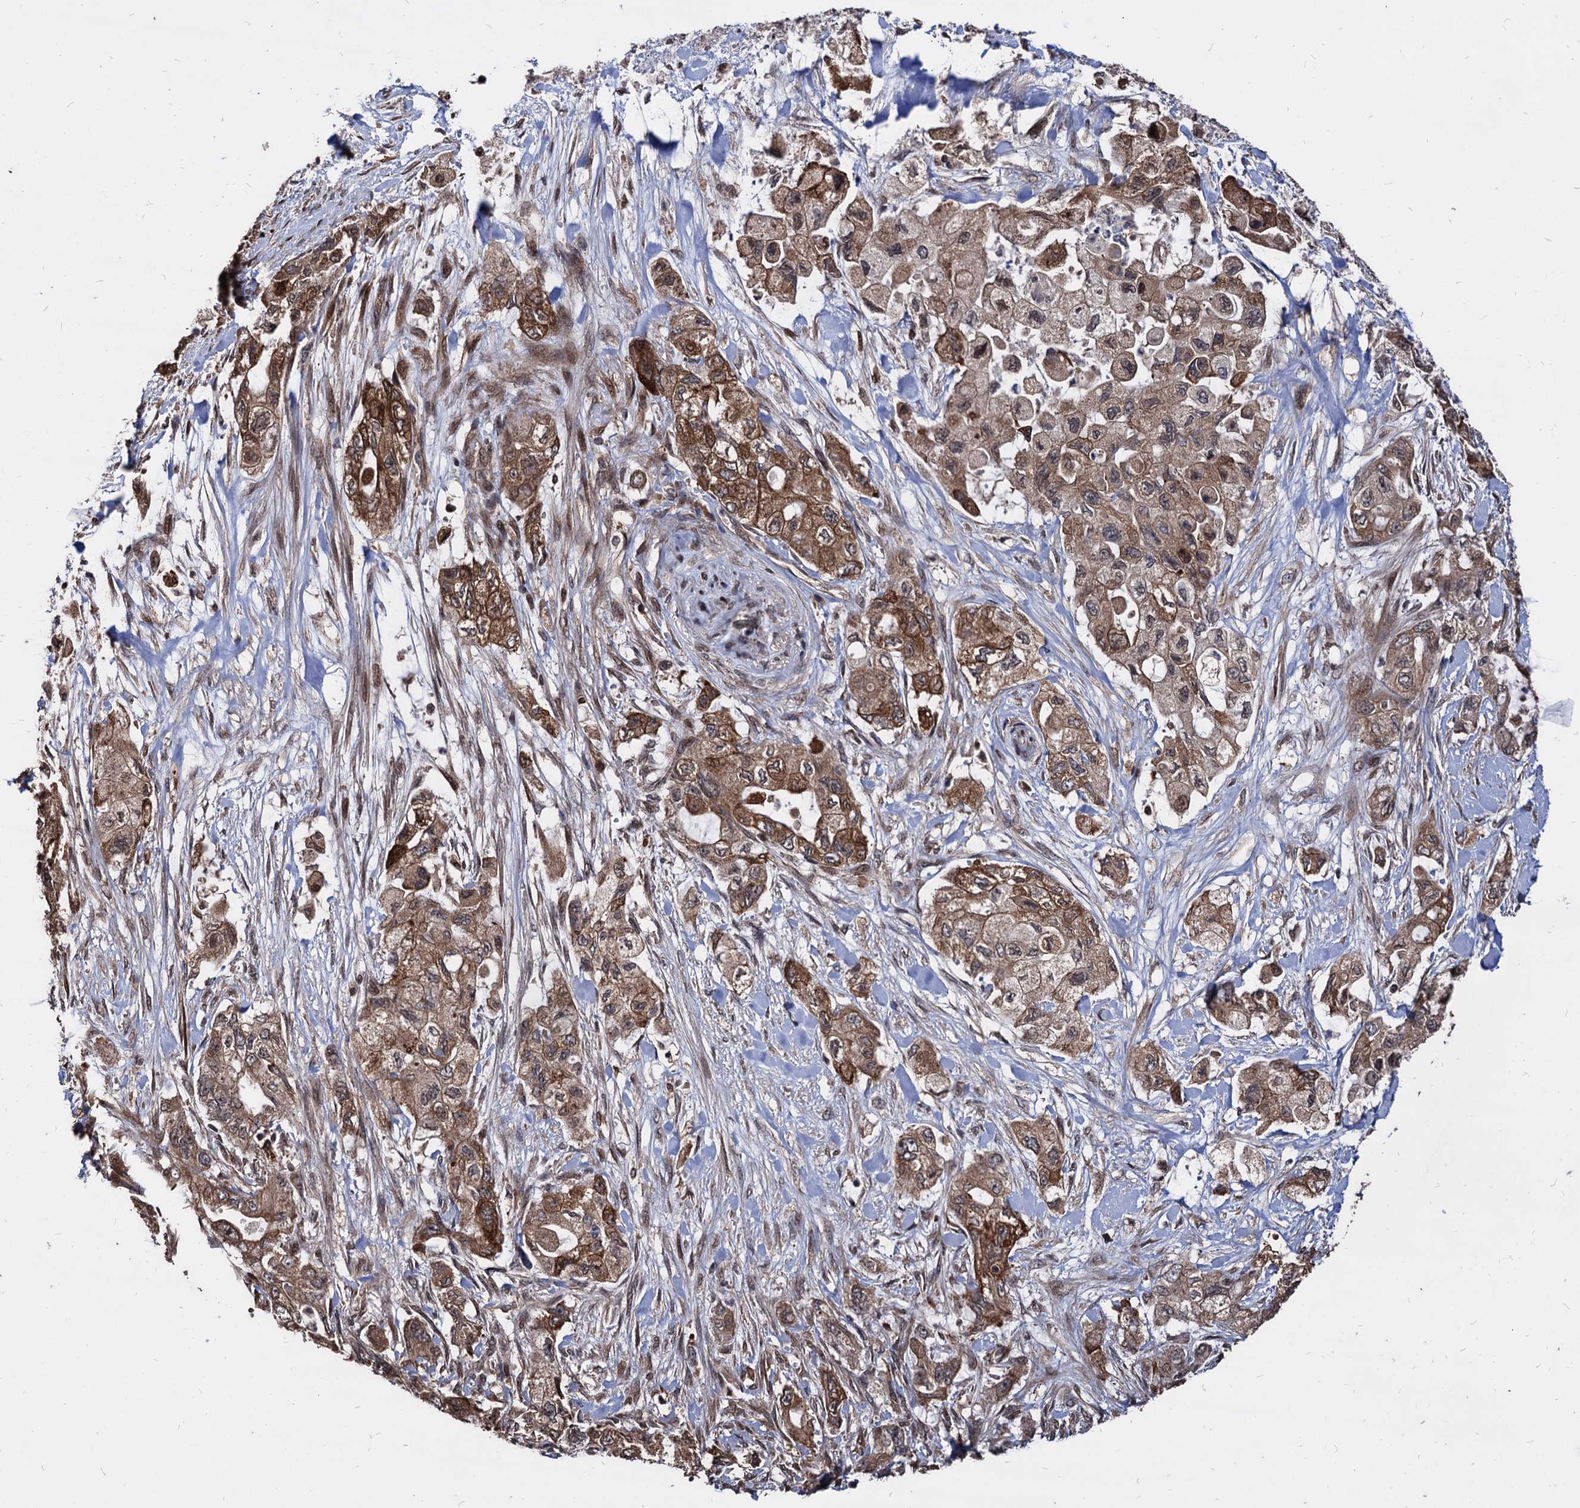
{"staining": {"intensity": "moderate", "quantity": ">75%", "location": "cytoplasmic/membranous"}, "tissue": "pancreatic cancer", "cell_type": "Tumor cells", "image_type": "cancer", "snomed": [{"axis": "morphology", "description": "Adenocarcinoma, NOS"}, {"axis": "topography", "description": "Pancreas"}], "caption": "Immunohistochemistry of human adenocarcinoma (pancreatic) demonstrates medium levels of moderate cytoplasmic/membranous staining in about >75% of tumor cells.", "gene": "ANKRD12", "patient": {"sex": "female", "age": 73}}